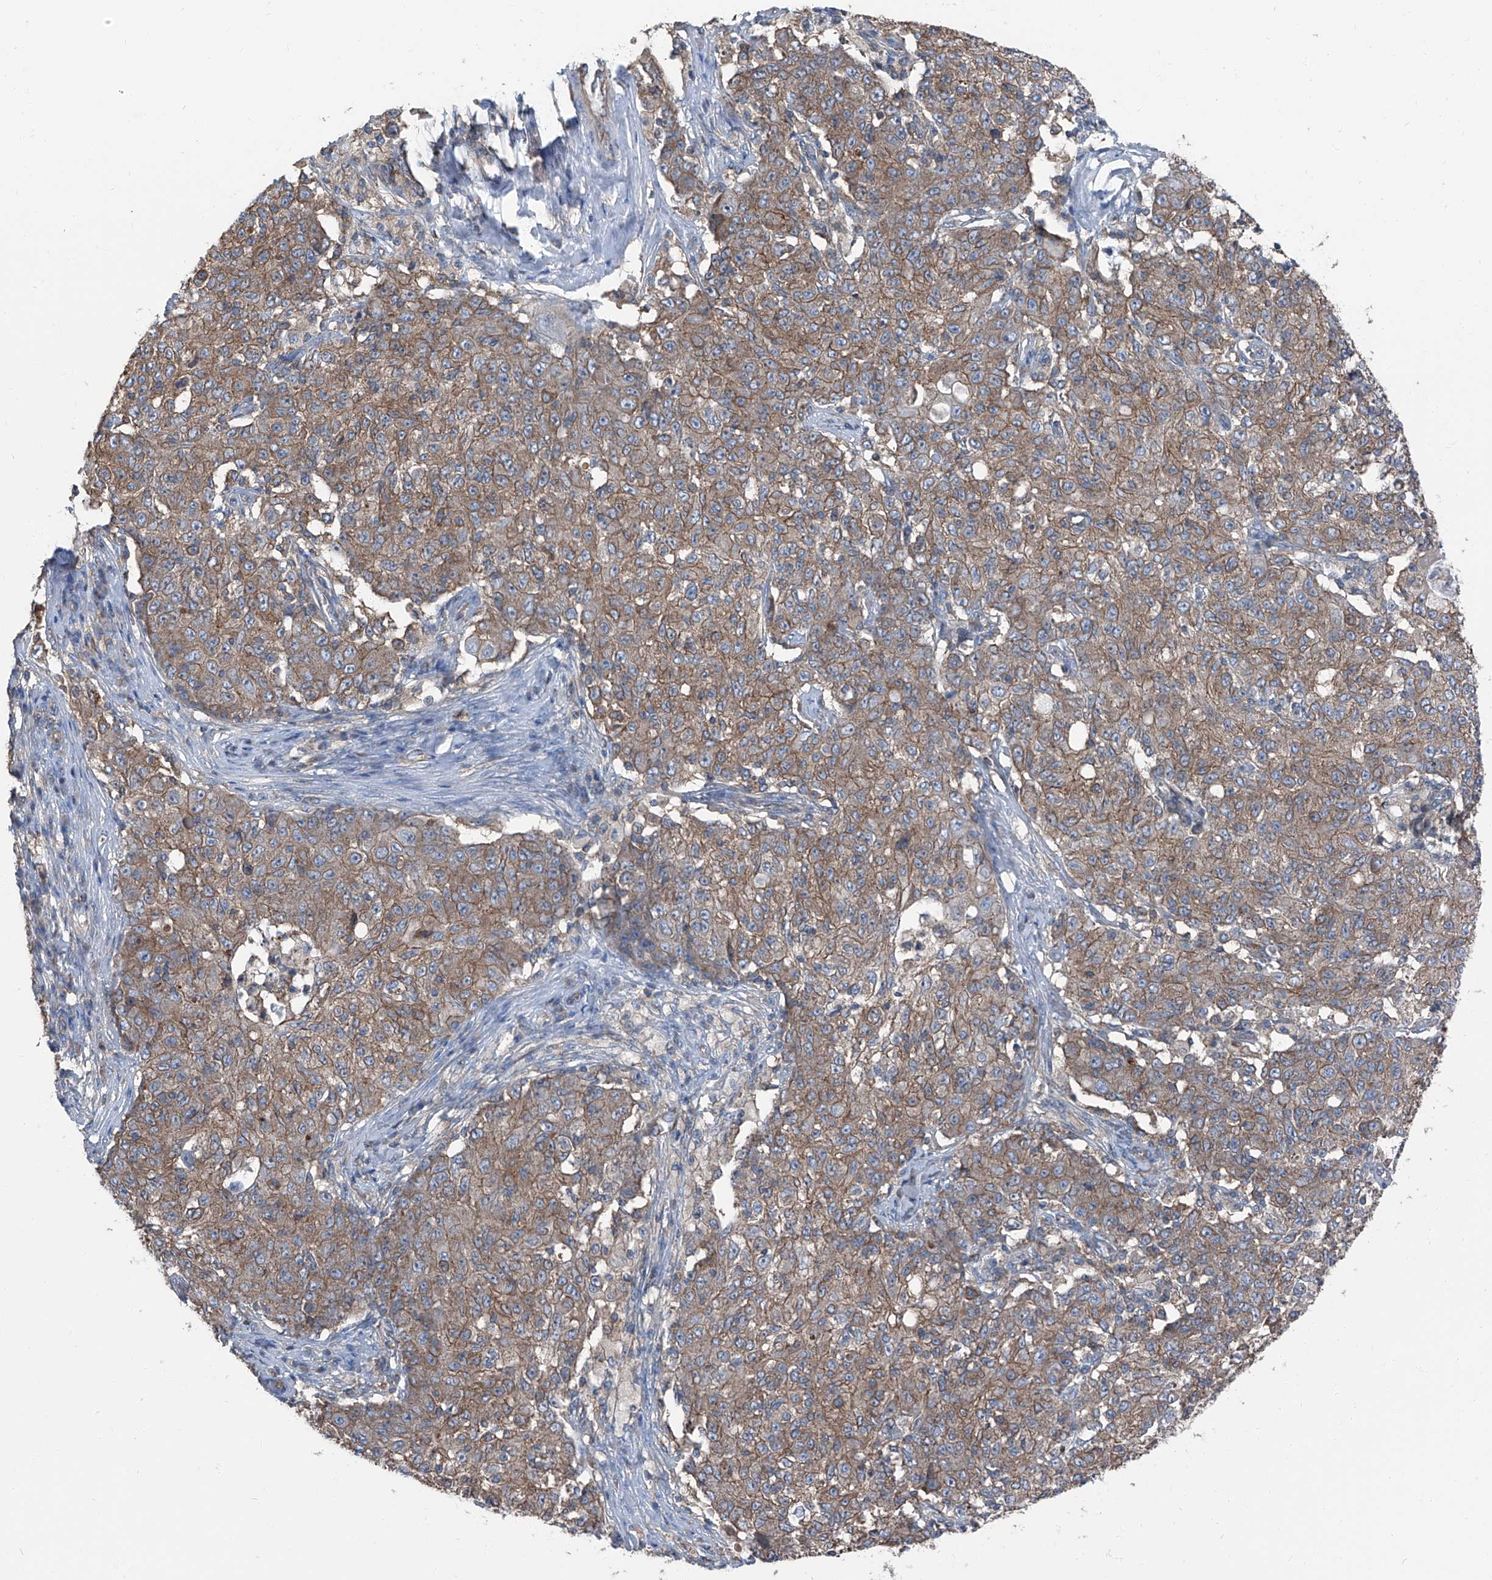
{"staining": {"intensity": "moderate", "quantity": ">75%", "location": "cytoplasmic/membranous"}, "tissue": "ovarian cancer", "cell_type": "Tumor cells", "image_type": "cancer", "snomed": [{"axis": "morphology", "description": "Carcinoma, endometroid"}, {"axis": "topography", "description": "Ovary"}], "caption": "Human ovarian cancer (endometroid carcinoma) stained for a protein (brown) exhibits moderate cytoplasmic/membranous positive expression in approximately >75% of tumor cells.", "gene": "GPR142", "patient": {"sex": "female", "age": 42}}